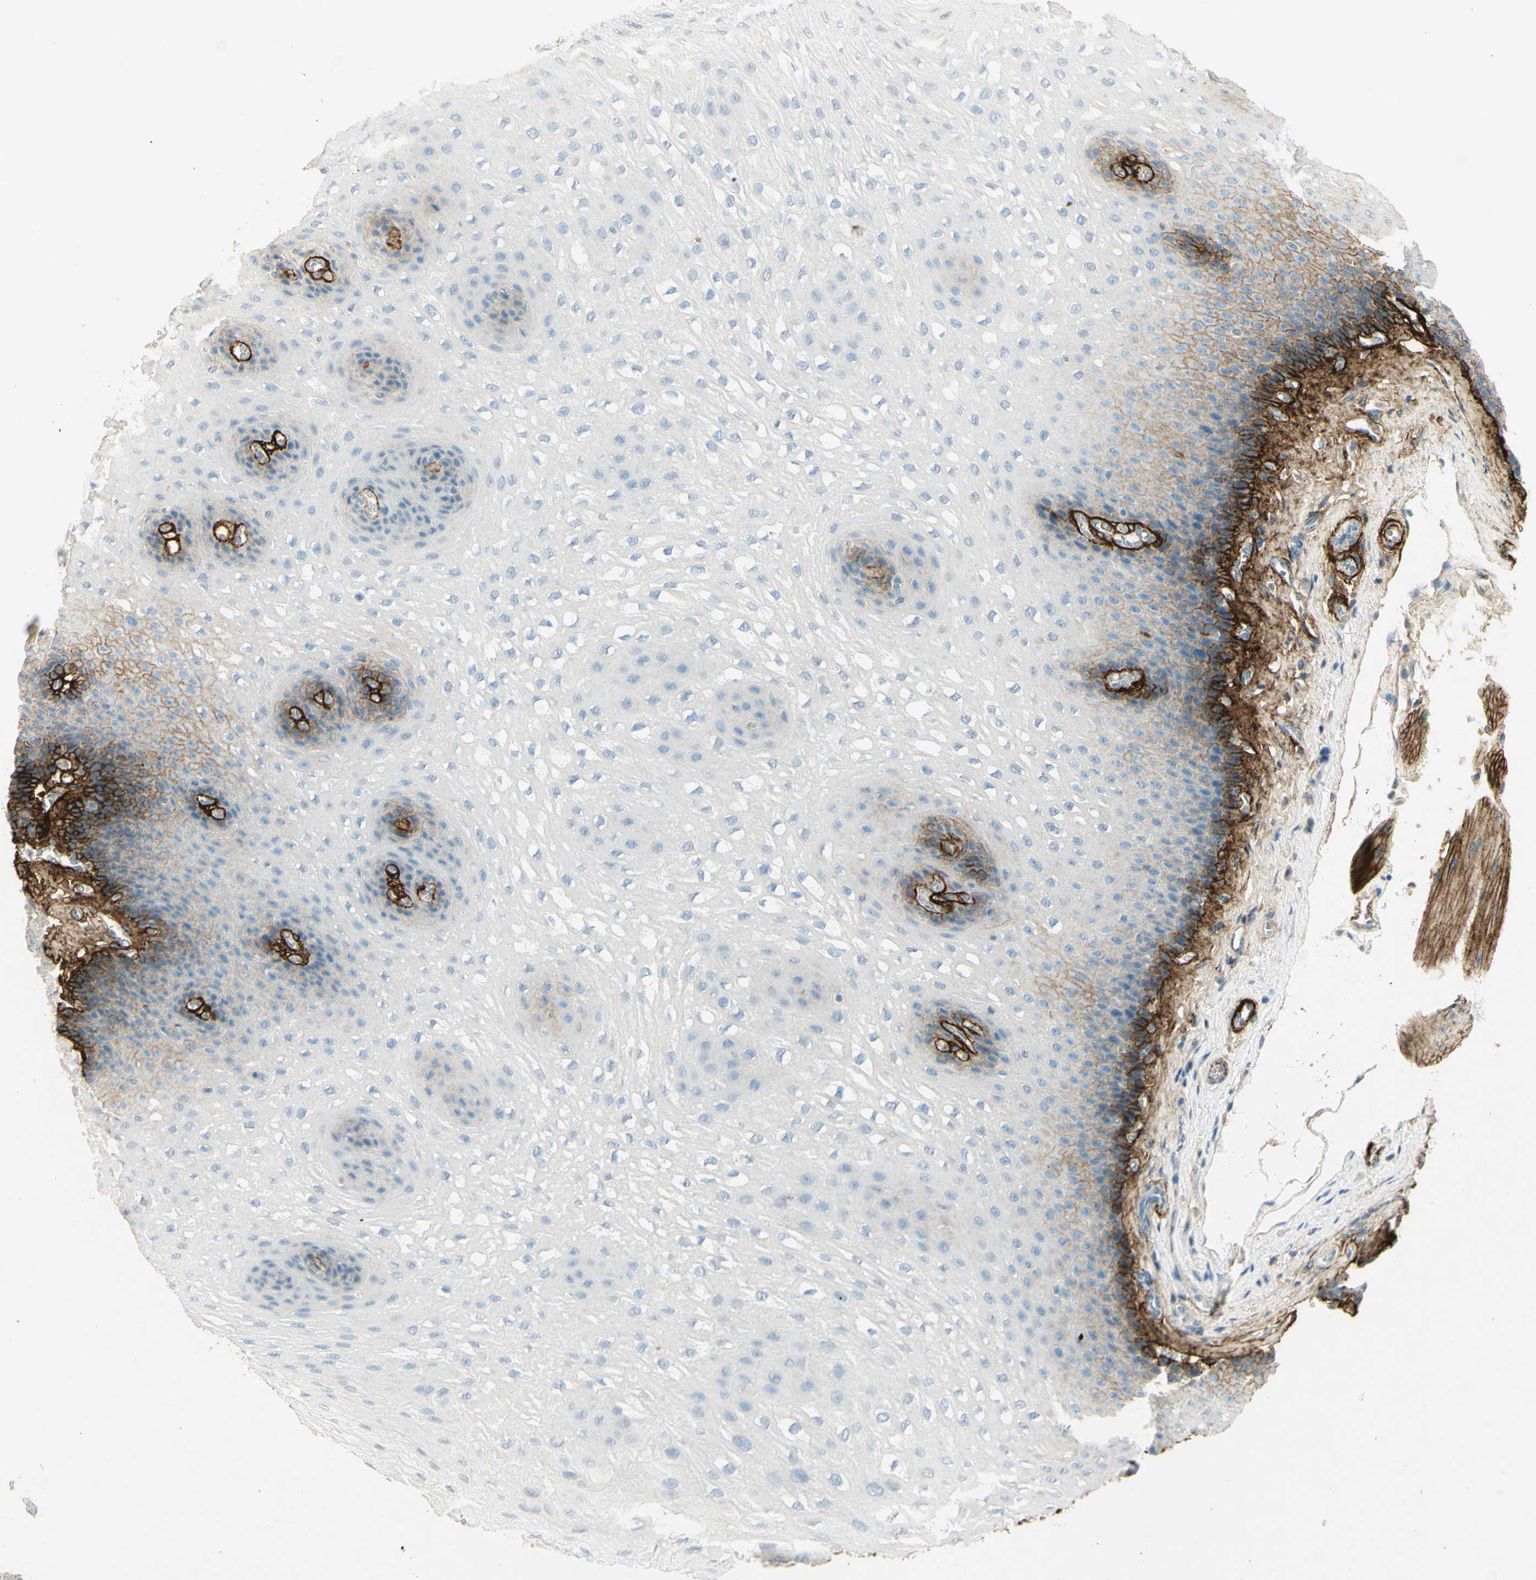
{"staining": {"intensity": "strong", "quantity": "<25%", "location": "cytoplasmic/membranous"}, "tissue": "esophagus", "cell_type": "Squamous epithelial cells", "image_type": "normal", "snomed": [{"axis": "morphology", "description": "Normal tissue, NOS"}, {"axis": "topography", "description": "Esophagus"}], "caption": "DAB (3,3'-diaminobenzidine) immunohistochemical staining of benign esophagus reveals strong cytoplasmic/membranous protein positivity in approximately <25% of squamous epithelial cells. (Stains: DAB in brown, nuclei in blue, Microscopy: brightfield microscopy at high magnification).", "gene": "TNN", "patient": {"sex": "female", "age": 72}}